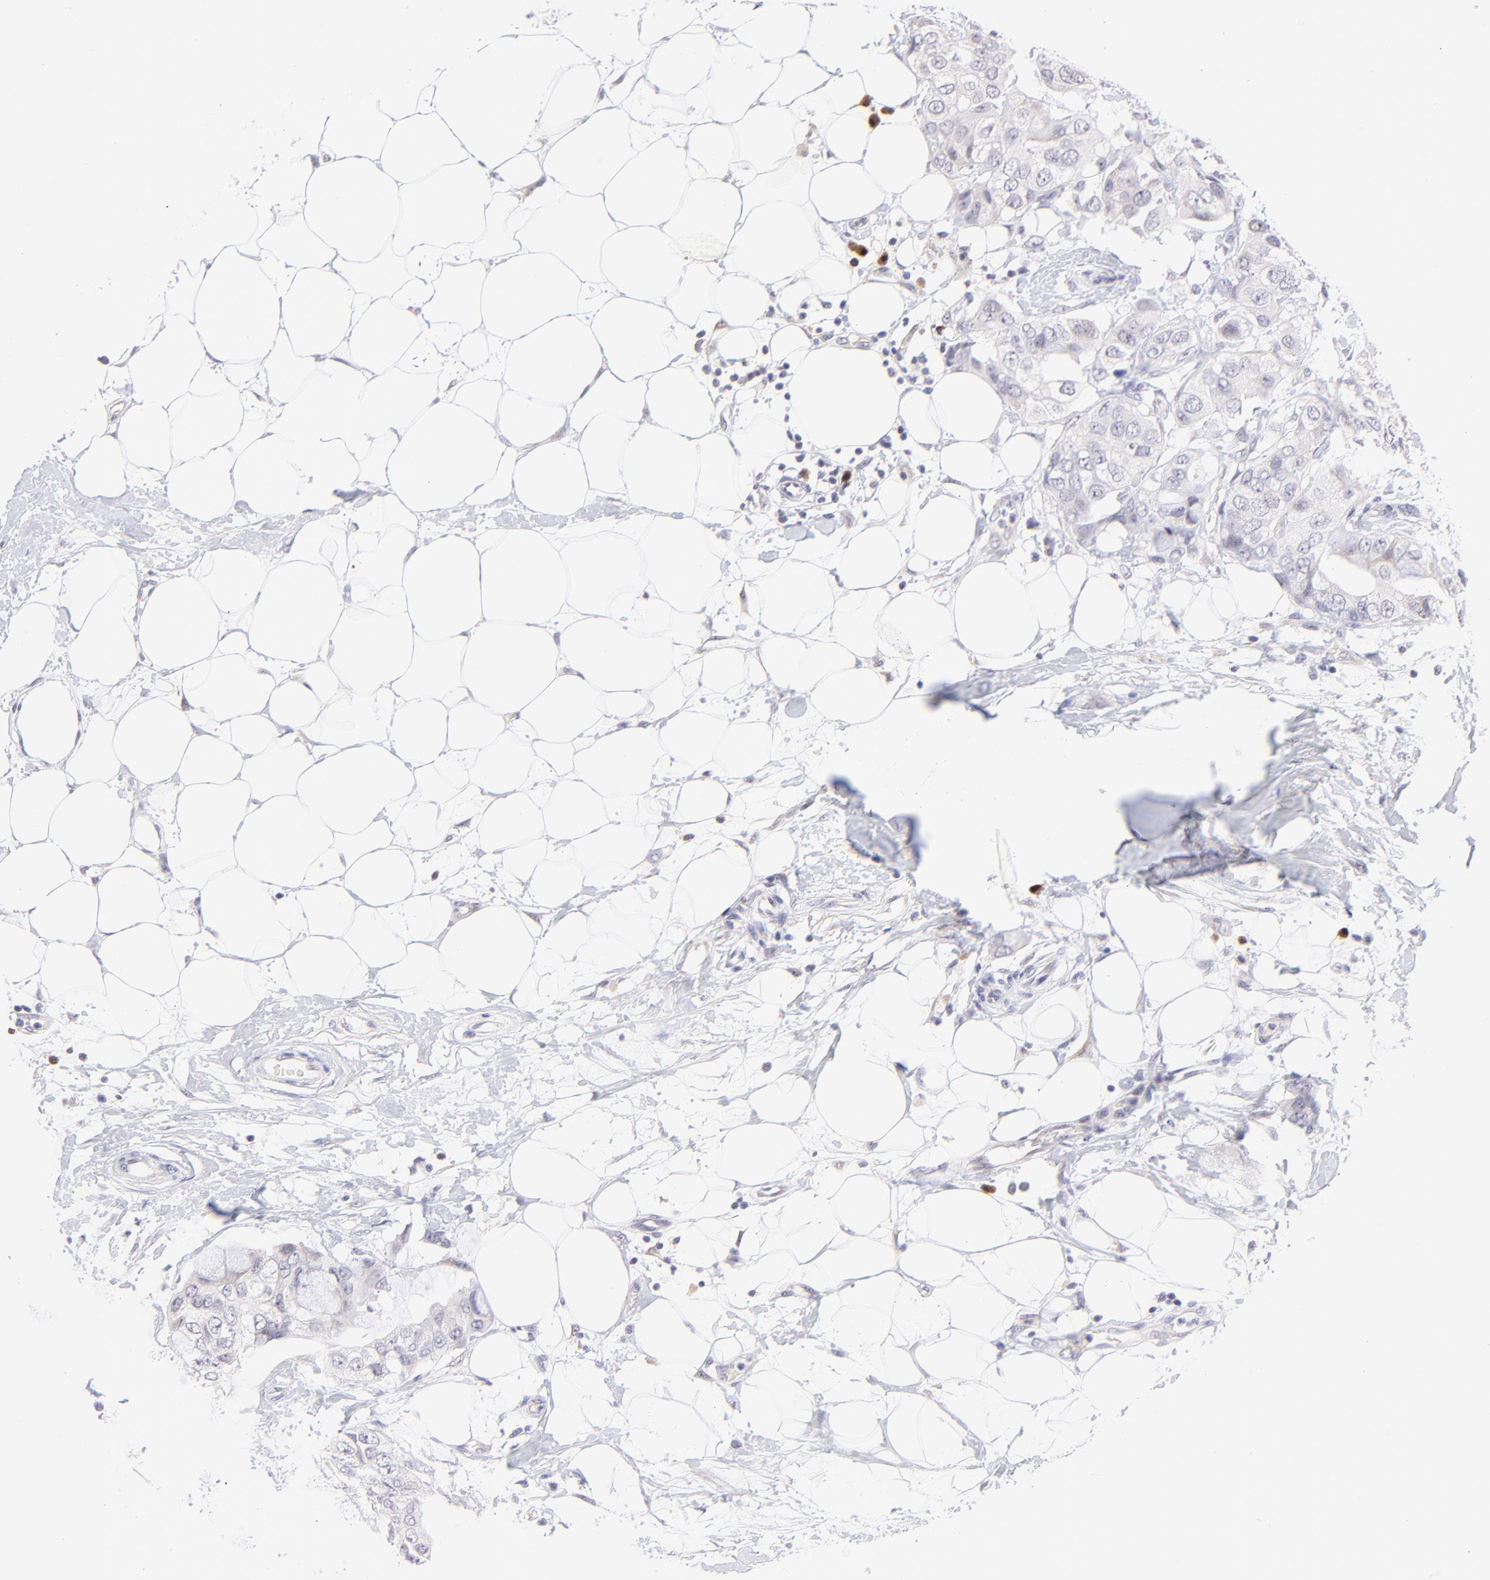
{"staining": {"intensity": "negative", "quantity": "none", "location": "none"}, "tissue": "breast cancer", "cell_type": "Tumor cells", "image_type": "cancer", "snomed": [{"axis": "morphology", "description": "Duct carcinoma"}, {"axis": "topography", "description": "Breast"}], "caption": "This image is of breast infiltrating ductal carcinoma stained with immunohistochemistry (IHC) to label a protein in brown with the nuclei are counter-stained blue. There is no positivity in tumor cells.", "gene": "ZNF155", "patient": {"sex": "female", "age": 40}}